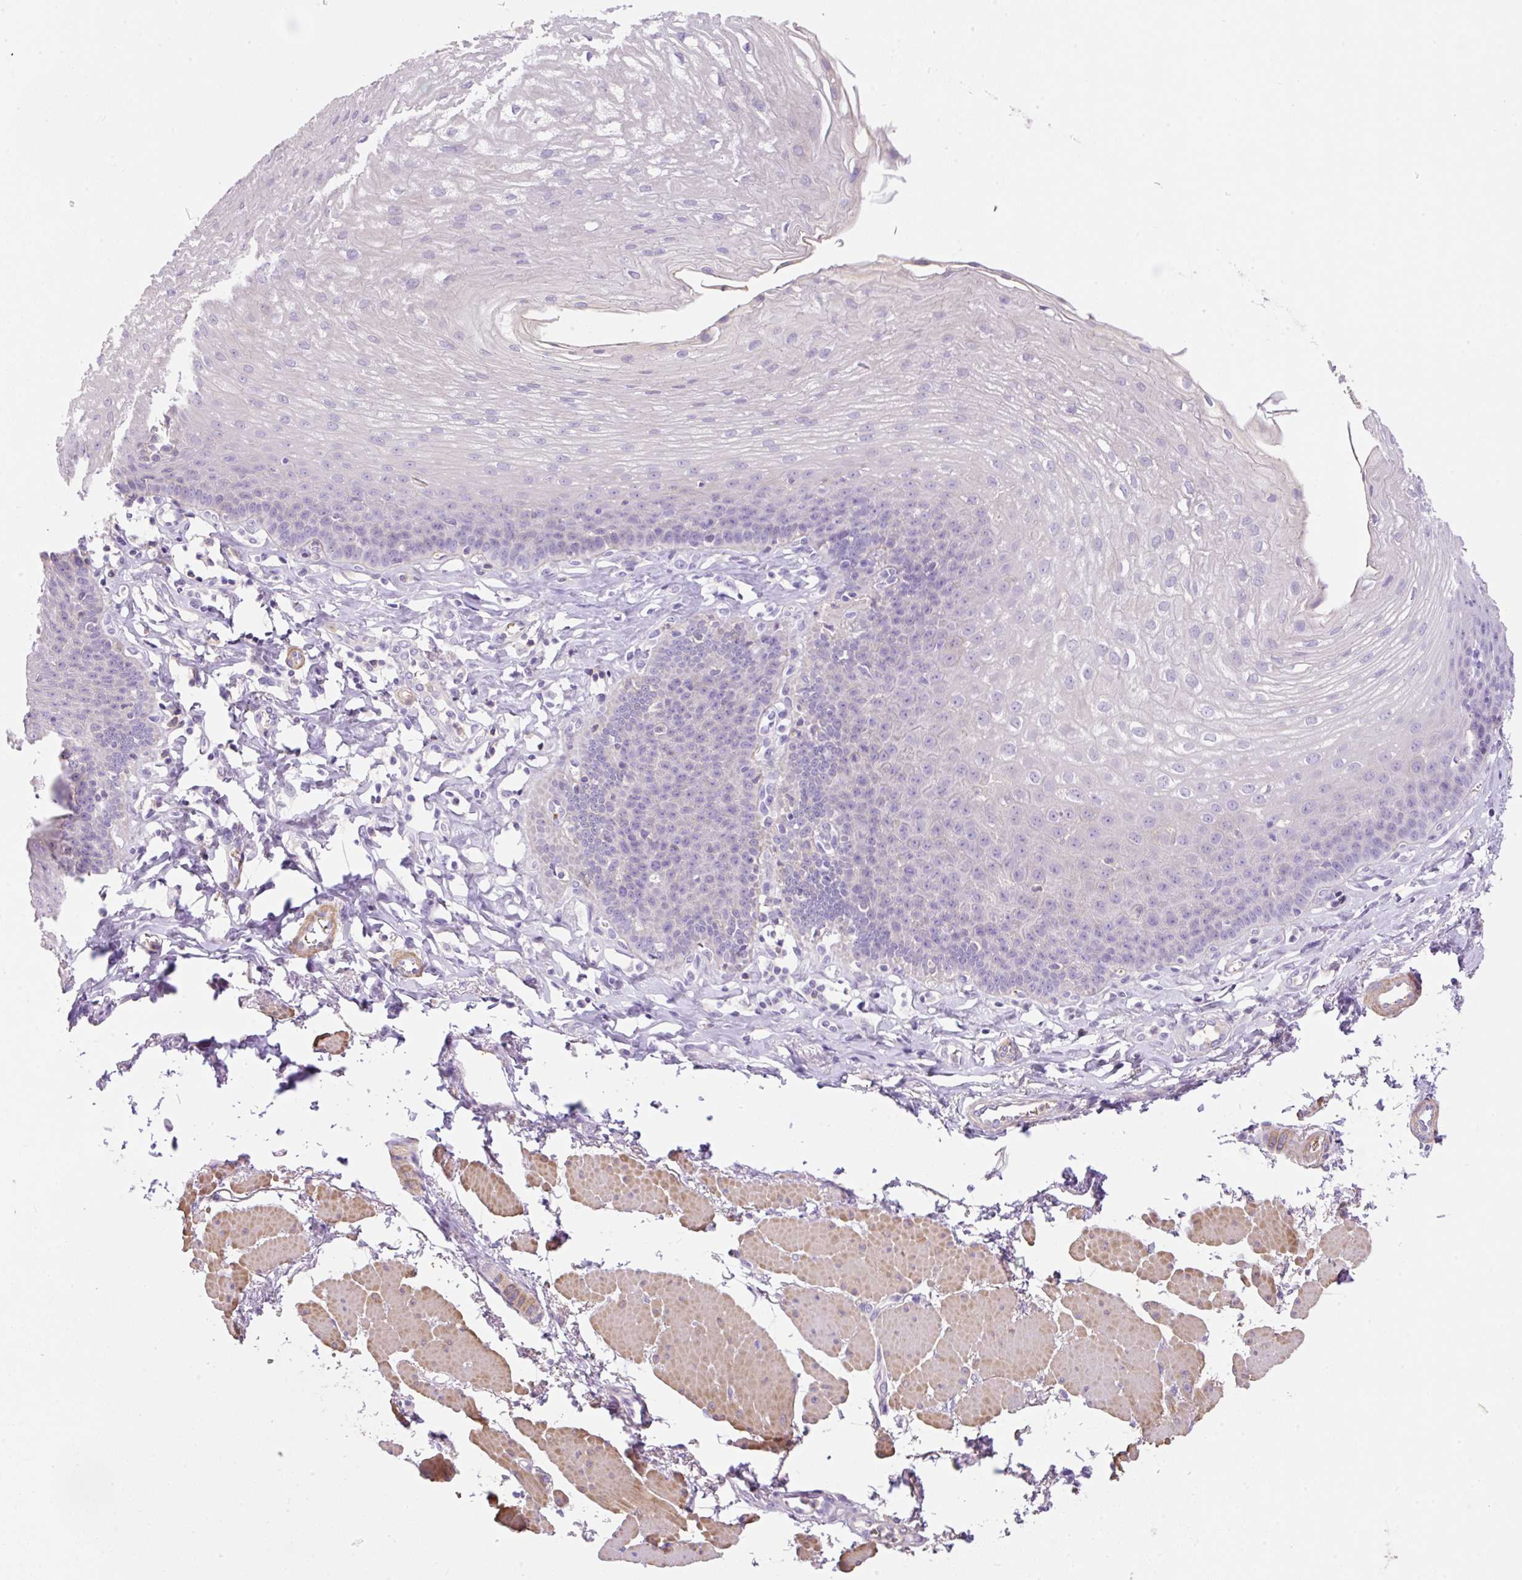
{"staining": {"intensity": "negative", "quantity": "none", "location": "none"}, "tissue": "esophagus", "cell_type": "Squamous epithelial cells", "image_type": "normal", "snomed": [{"axis": "morphology", "description": "Normal tissue, NOS"}, {"axis": "topography", "description": "Esophagus"}], "caption": "DAB immunohistochemical staining of normal human esophagus exhibits no significant staining in squamous epithelial cells.", "gene": "TDRD15", "patient": {"sex": "female", "age": 81}}